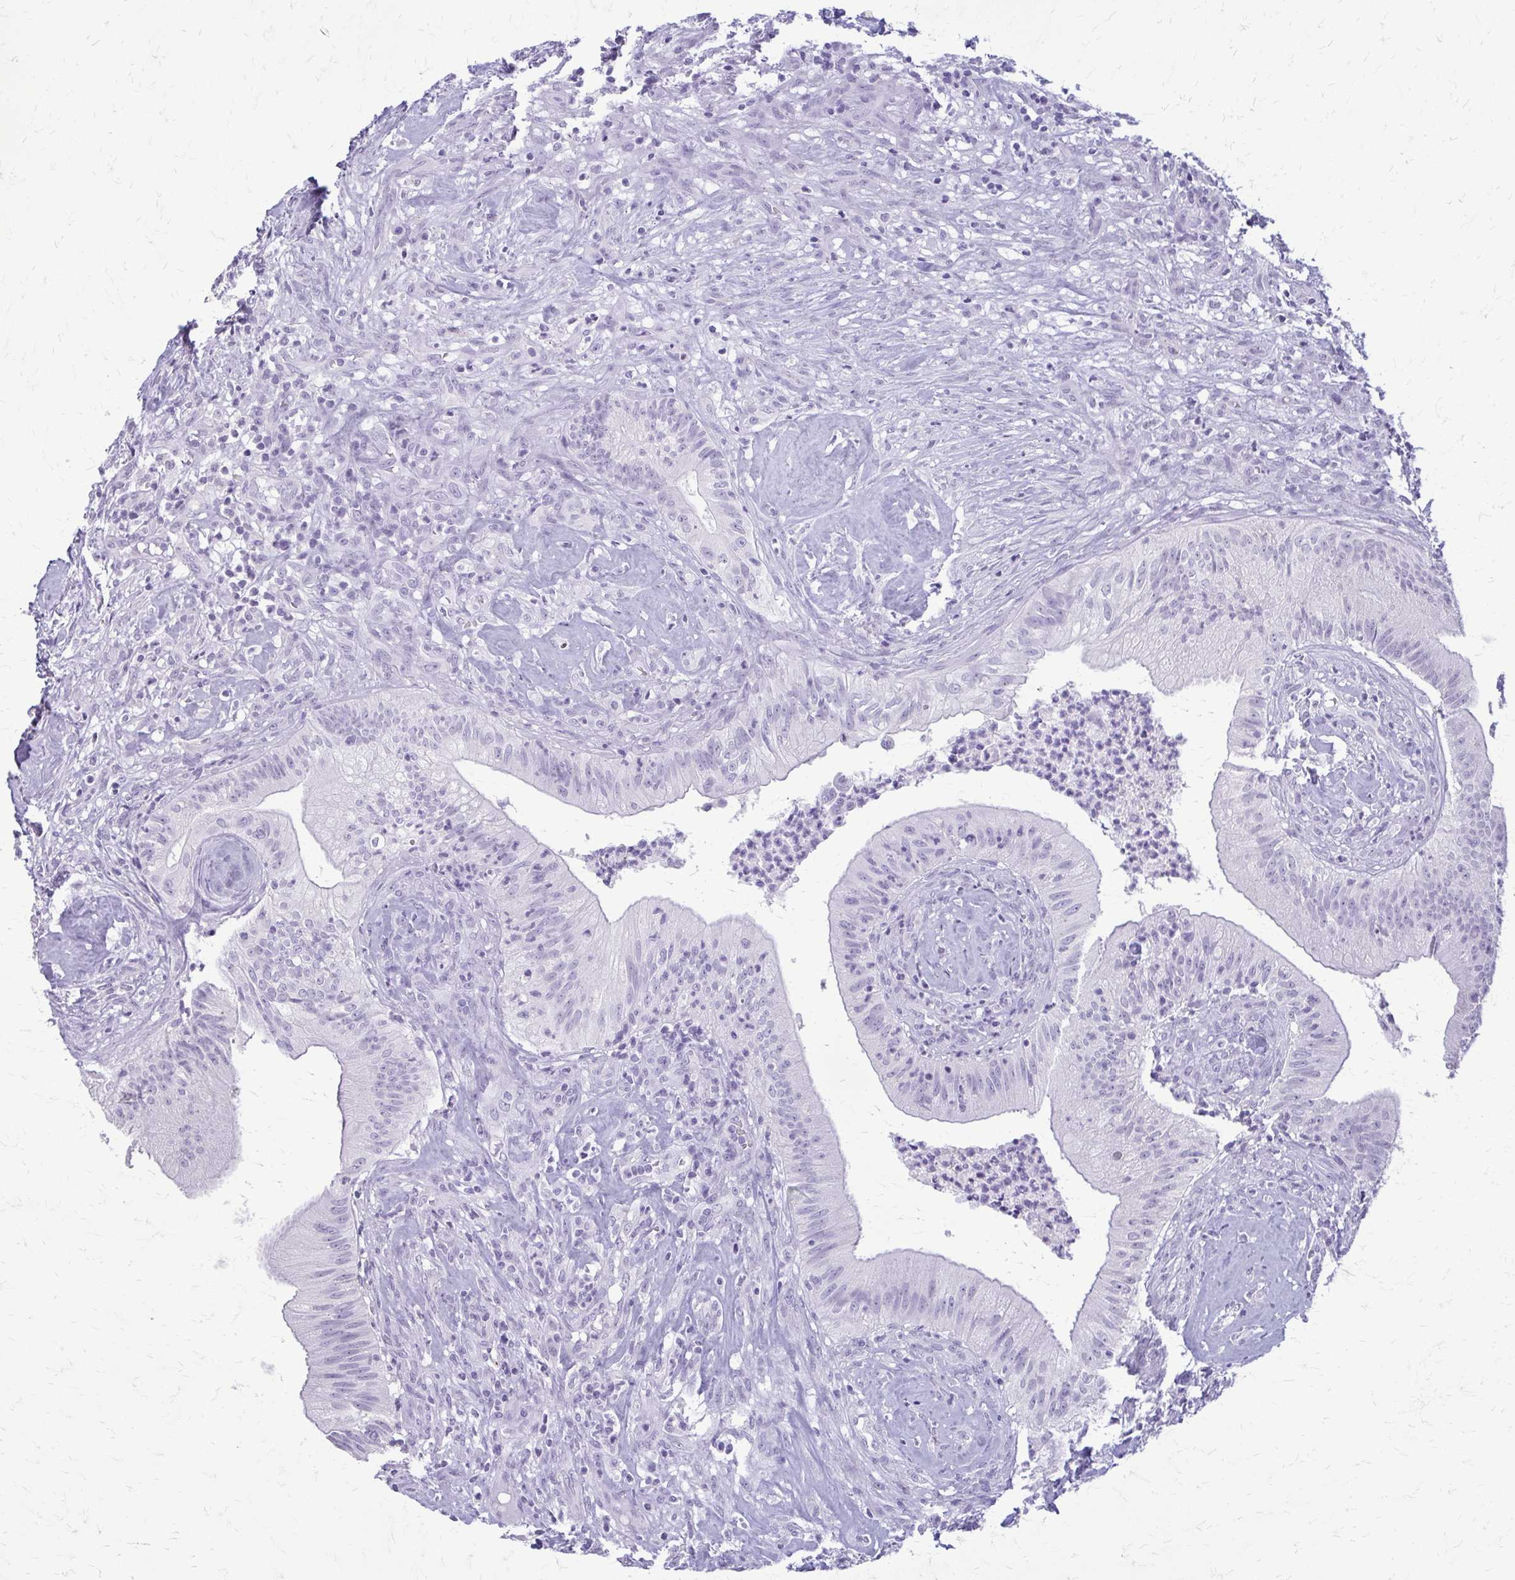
{"staining": {"intensity": "negative", "quantity": "none", "location": "none"}, "tissue": "head and neck cancer", "cell_type": "Tumor cells", "image_type": "cancer", "snomed": [{"axis": "morphology", "description": "Adenocarcinoma, NOS"}, {"axis": "topography", "description": "Head-Neck"}], "caption": "This is a image of IHC staining of head and neck adenocarcinoma, which shows no expression in tumor cells. (Brightfield microscopy of DAB (3,3'-diaminobenzidine) immunohistochemistry (IHC) at high magnification).", "gene": "KRT5", "patient": {"sex": "male", "age": 44}}